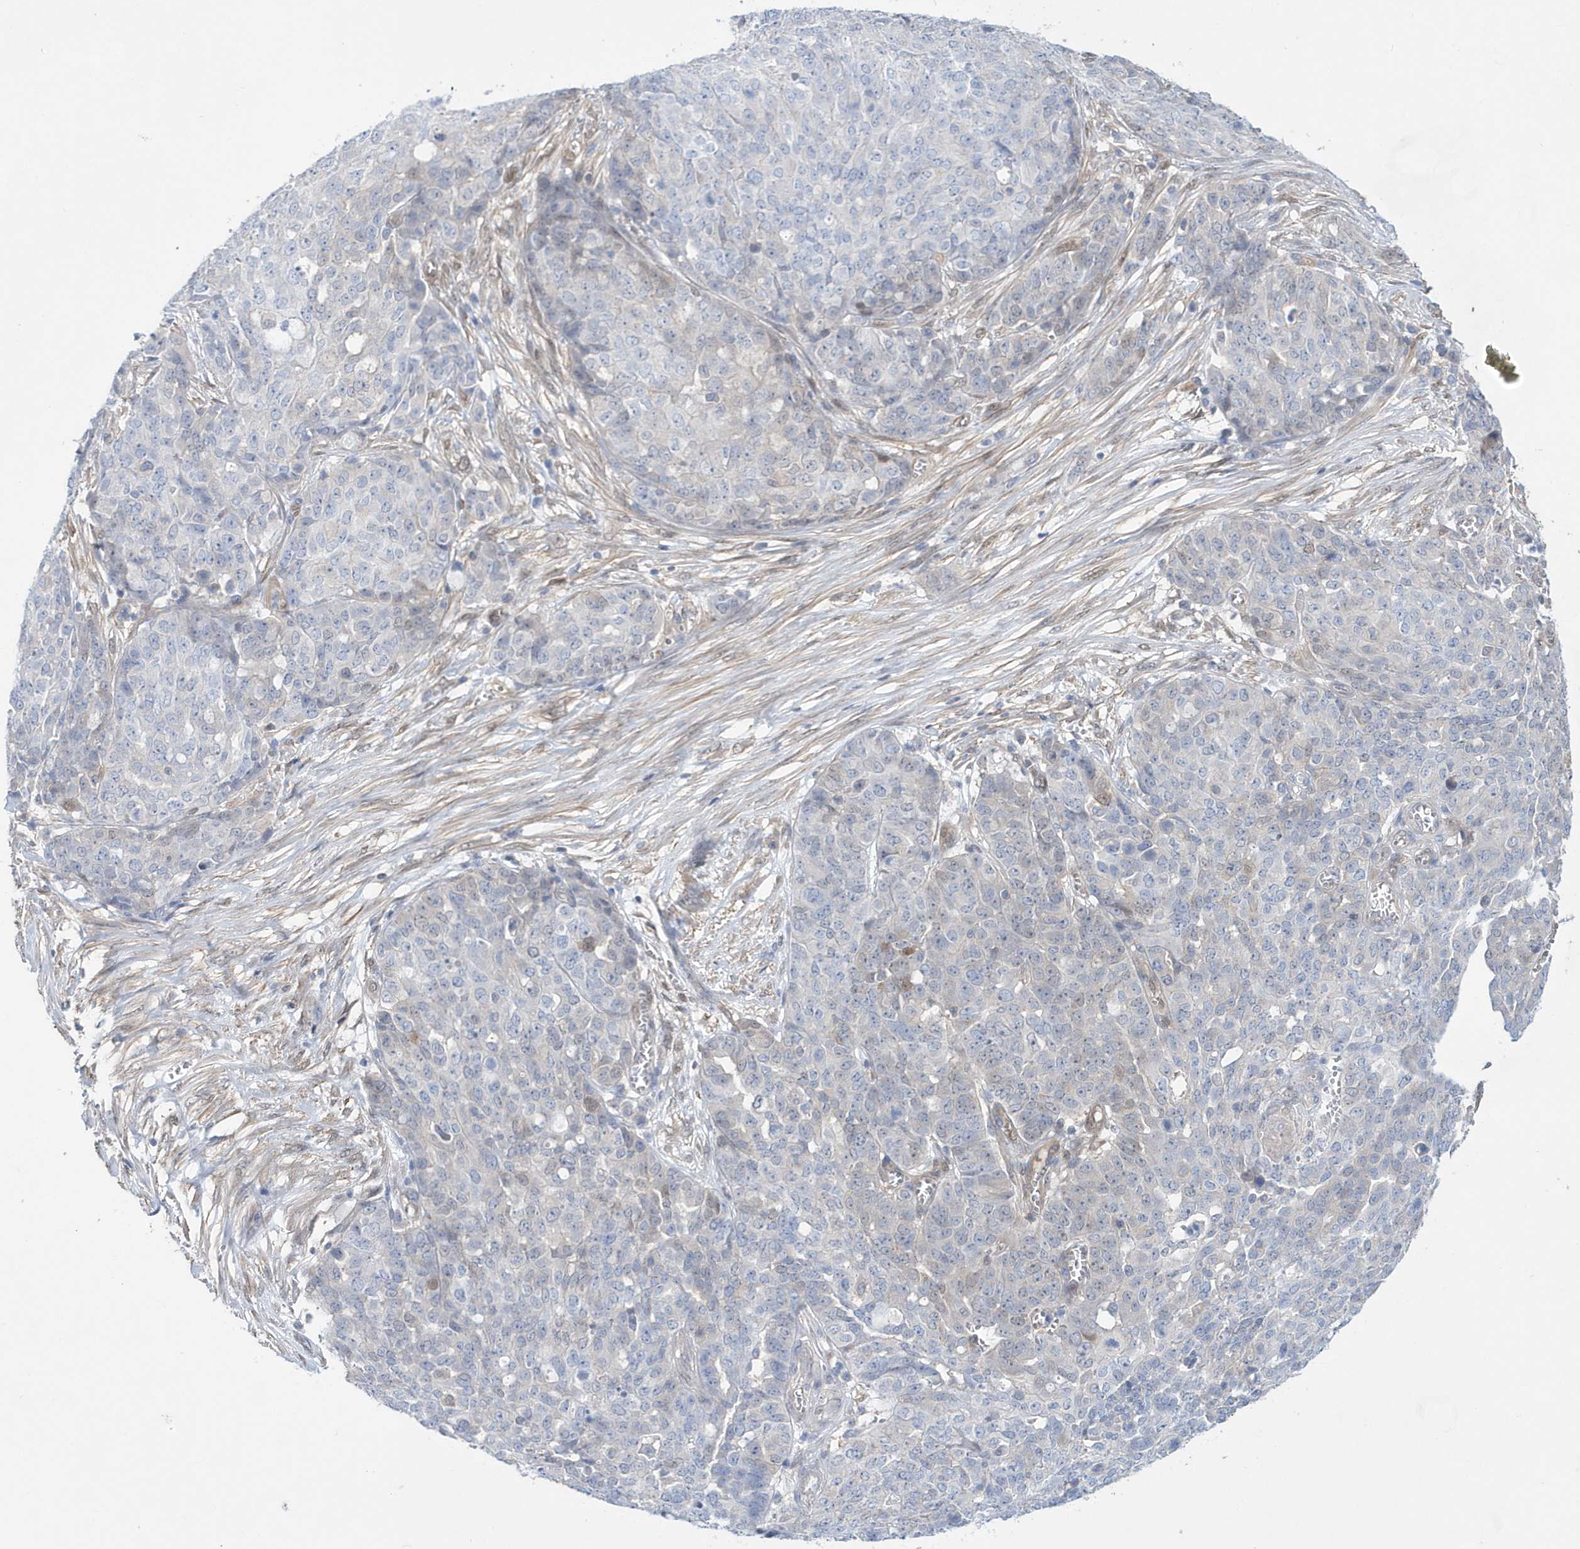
{"staining": {"intensity": "negative", "quantity": "none", "location": "none"}, "tissue": "ovarian cancer", "cell_type": "Tumor cells", "image_type": "cancer", "snomed": [{"axis": "morphology", "description": "Cystadenocarcinoma, serous, NOS"}, {"axis": "topography", "description": "Soft tissue"}, {"axis": "topography", "description": "Ovary"}], "caption": "Immunohistochemical staining of serous cystadenocarcinoma (ovarian) demonstrates no significant expression in tumor cells.", "gene": "BDH2", "patient": {"sex": "female", "age": 57}}